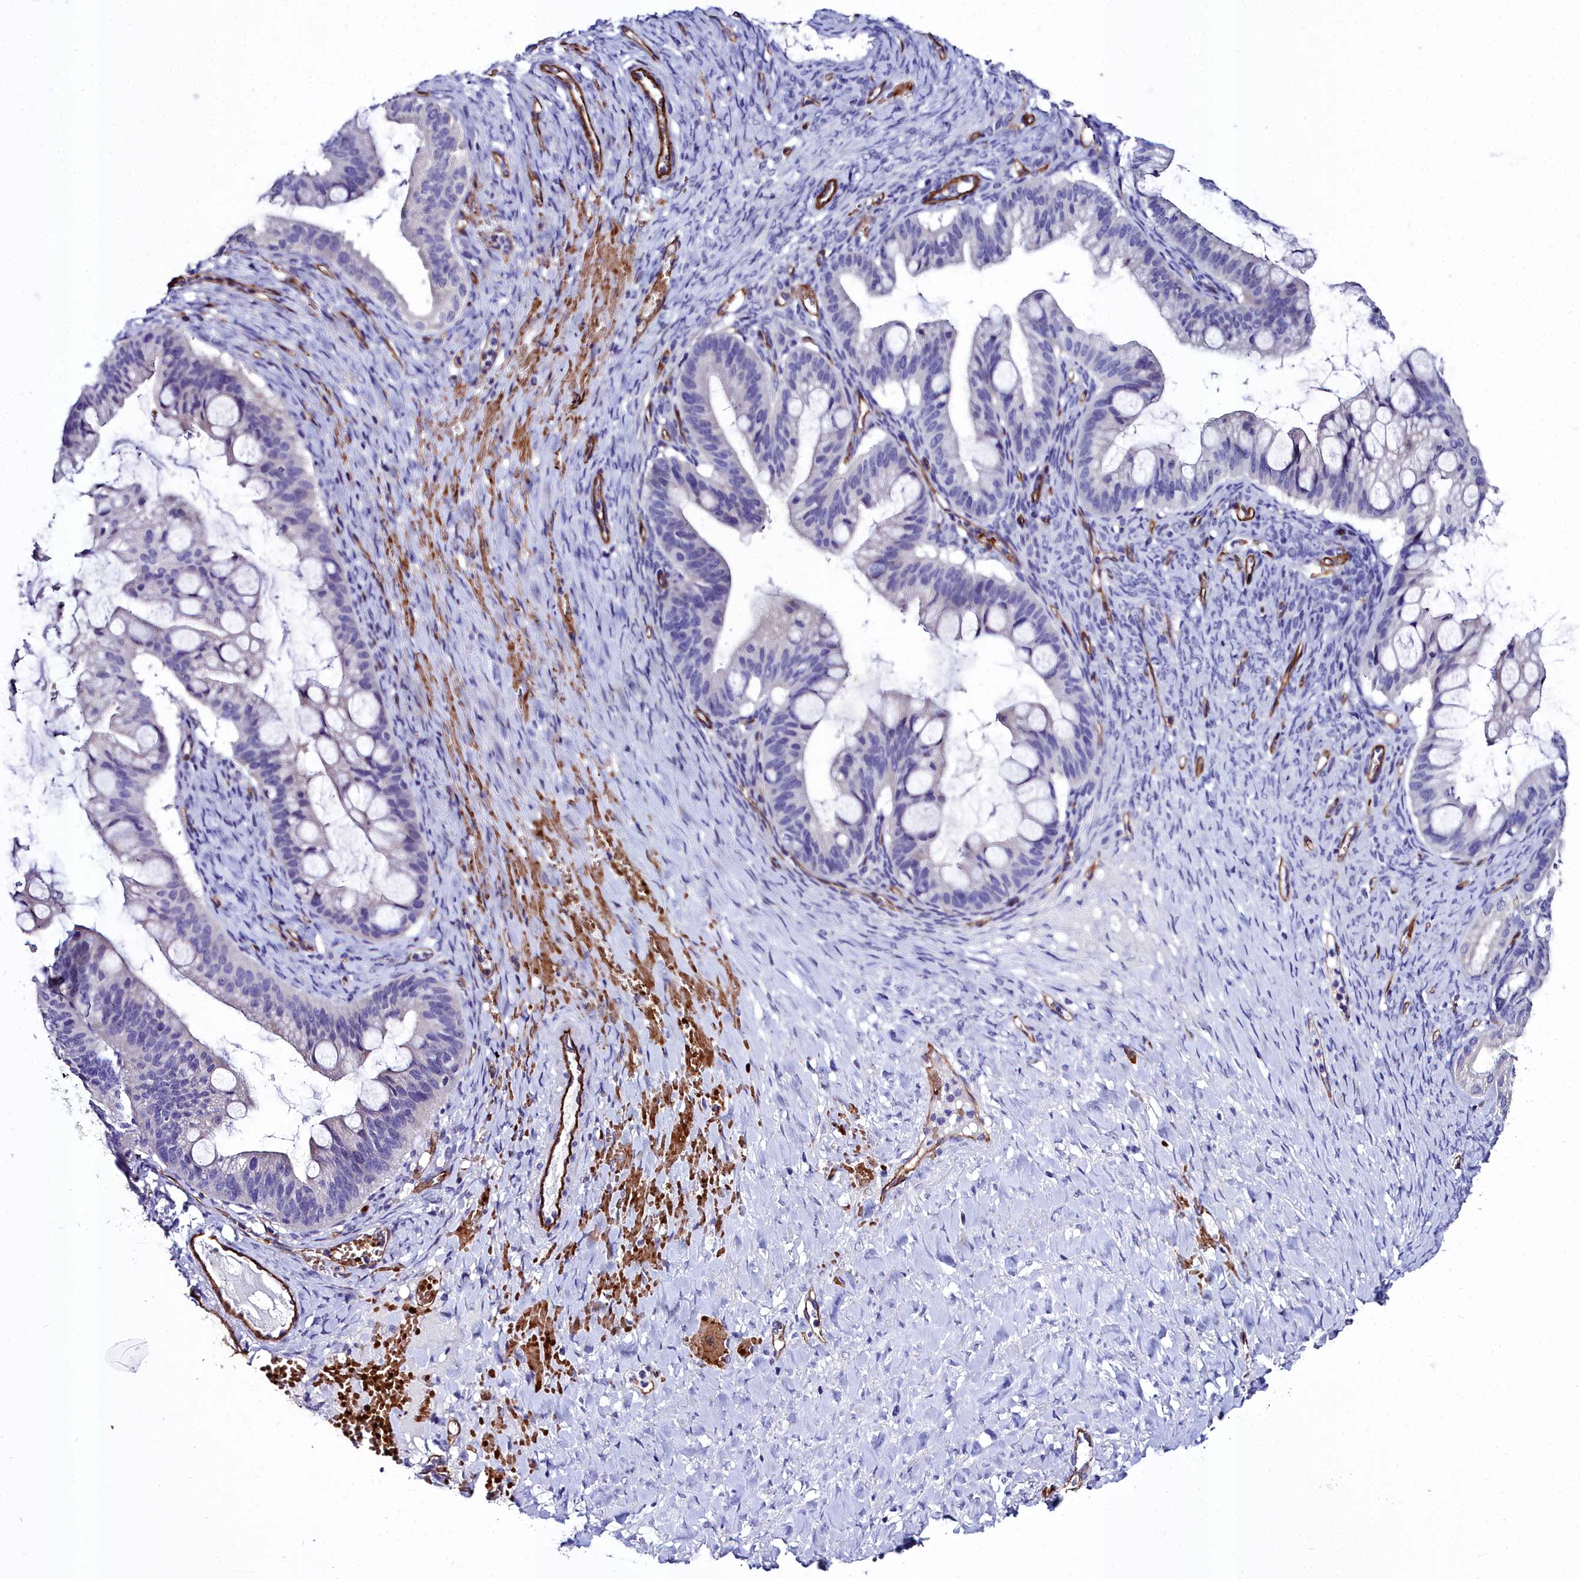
{"staining": {"intensity": "negative", "quantity": "none", "location": "none"}, "tissue": "ovarian cancer", "cell_type": "Tumor cells", "image_type": "cancer", "snomed": [{"axis": "morphology", "description": "Cystadenocarcinoma, mucinous, NOS"}, {"axis": "topography", "description": "Ovary"}], "caption": "Ovarian cancer was stained to show a protein in brown. There is no significant expression in tumor cells.", "gene": "CYP4F11", "patient": {"sex": "female", "age": 73}}